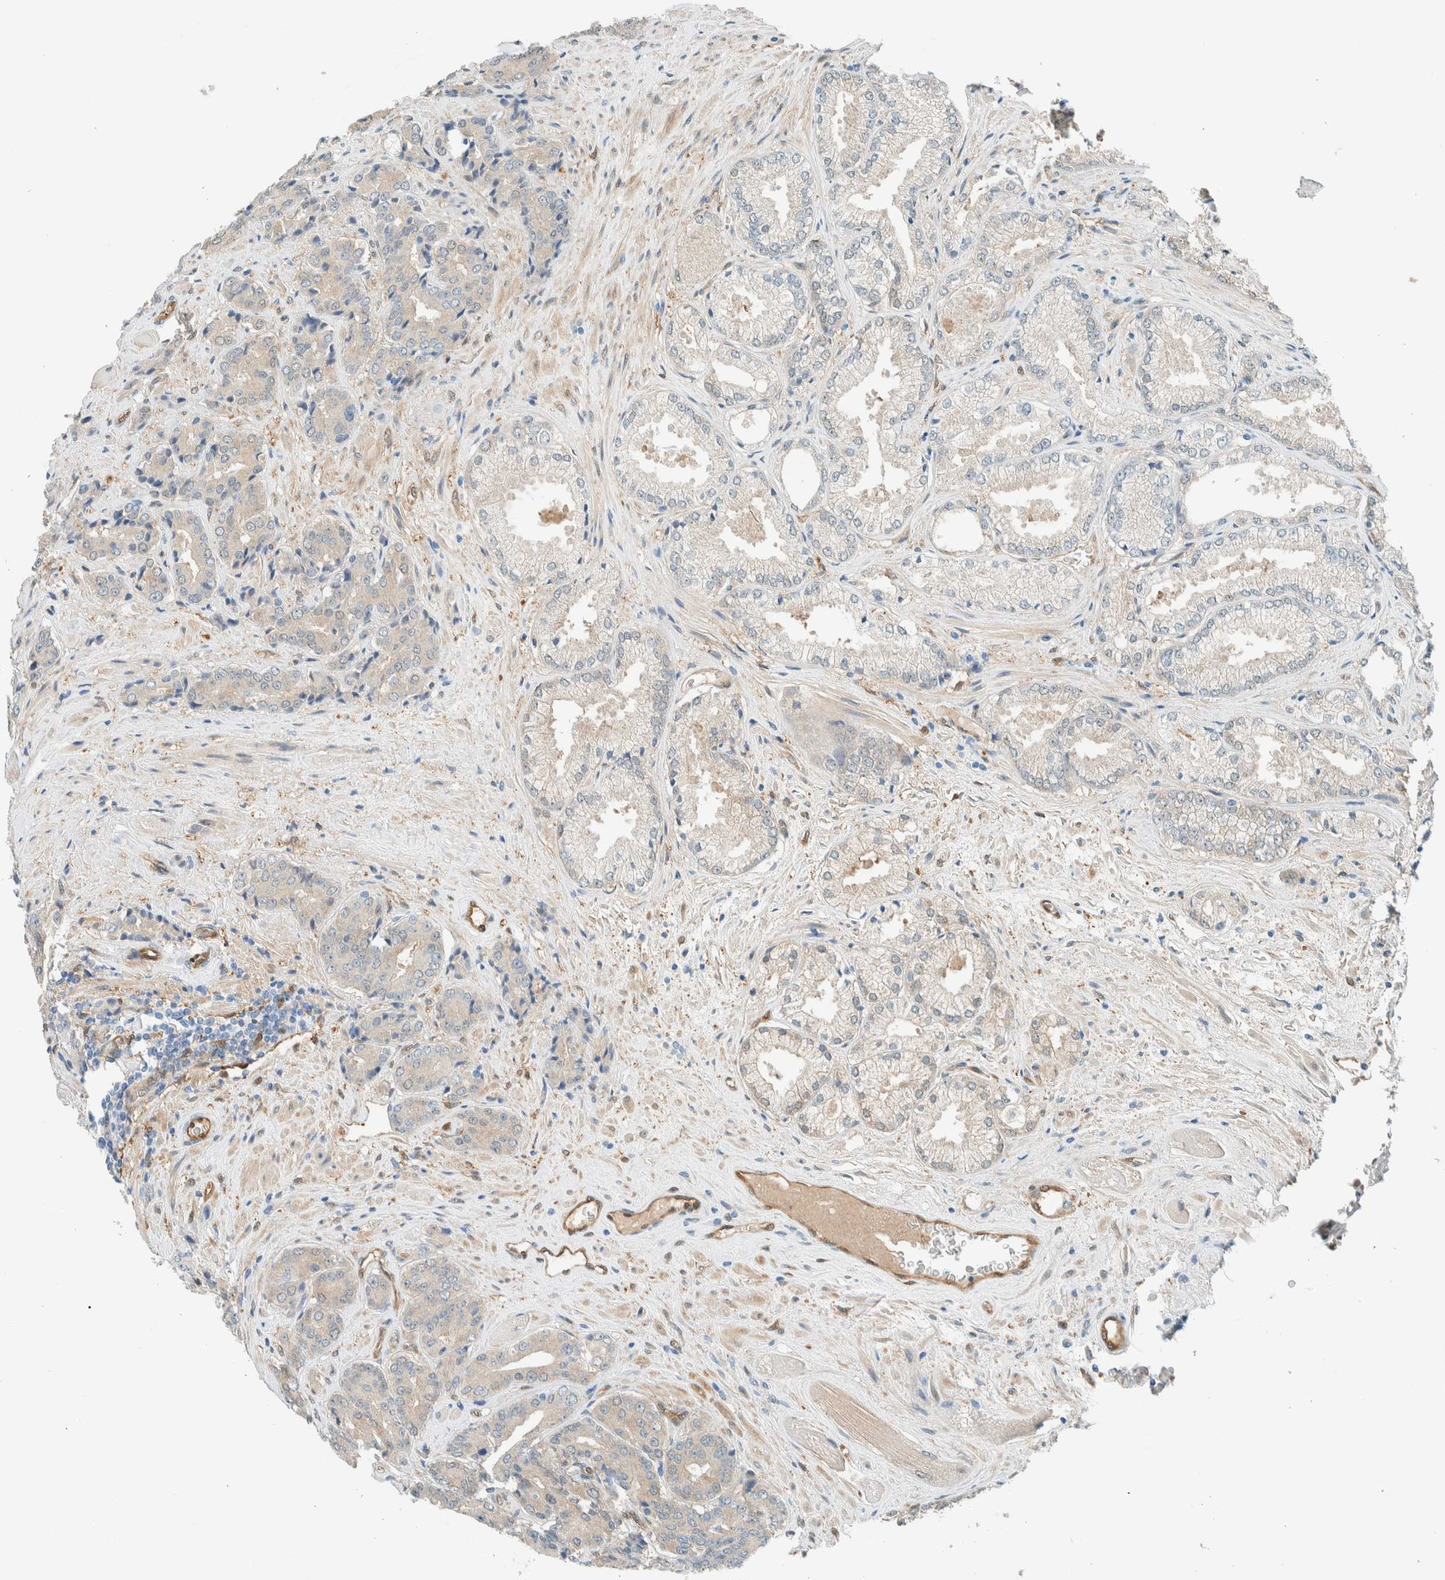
{"staining": {"intensity": "negative", "quantity": "none", "location": "none"}, "tissue": "prostate cancer", "cell_type": "Tumor cells", "image_type": "cancer", "snomed": [{"axis": "morphology", "description": "Adenocarcinoma, High grade"}, {"axis": "topography", "description": "Prostate"}], "caption": "Prostate high-grade adenocarcinoma was stained to show a protein in brown. There is no significant expression in tumor cells. (Brightfield microscopy of DAB (3,3'-diaminobenzidine) IHC at high magnification).", "gene": "NXN", "patient": {"sex": "male", "age": 71}}